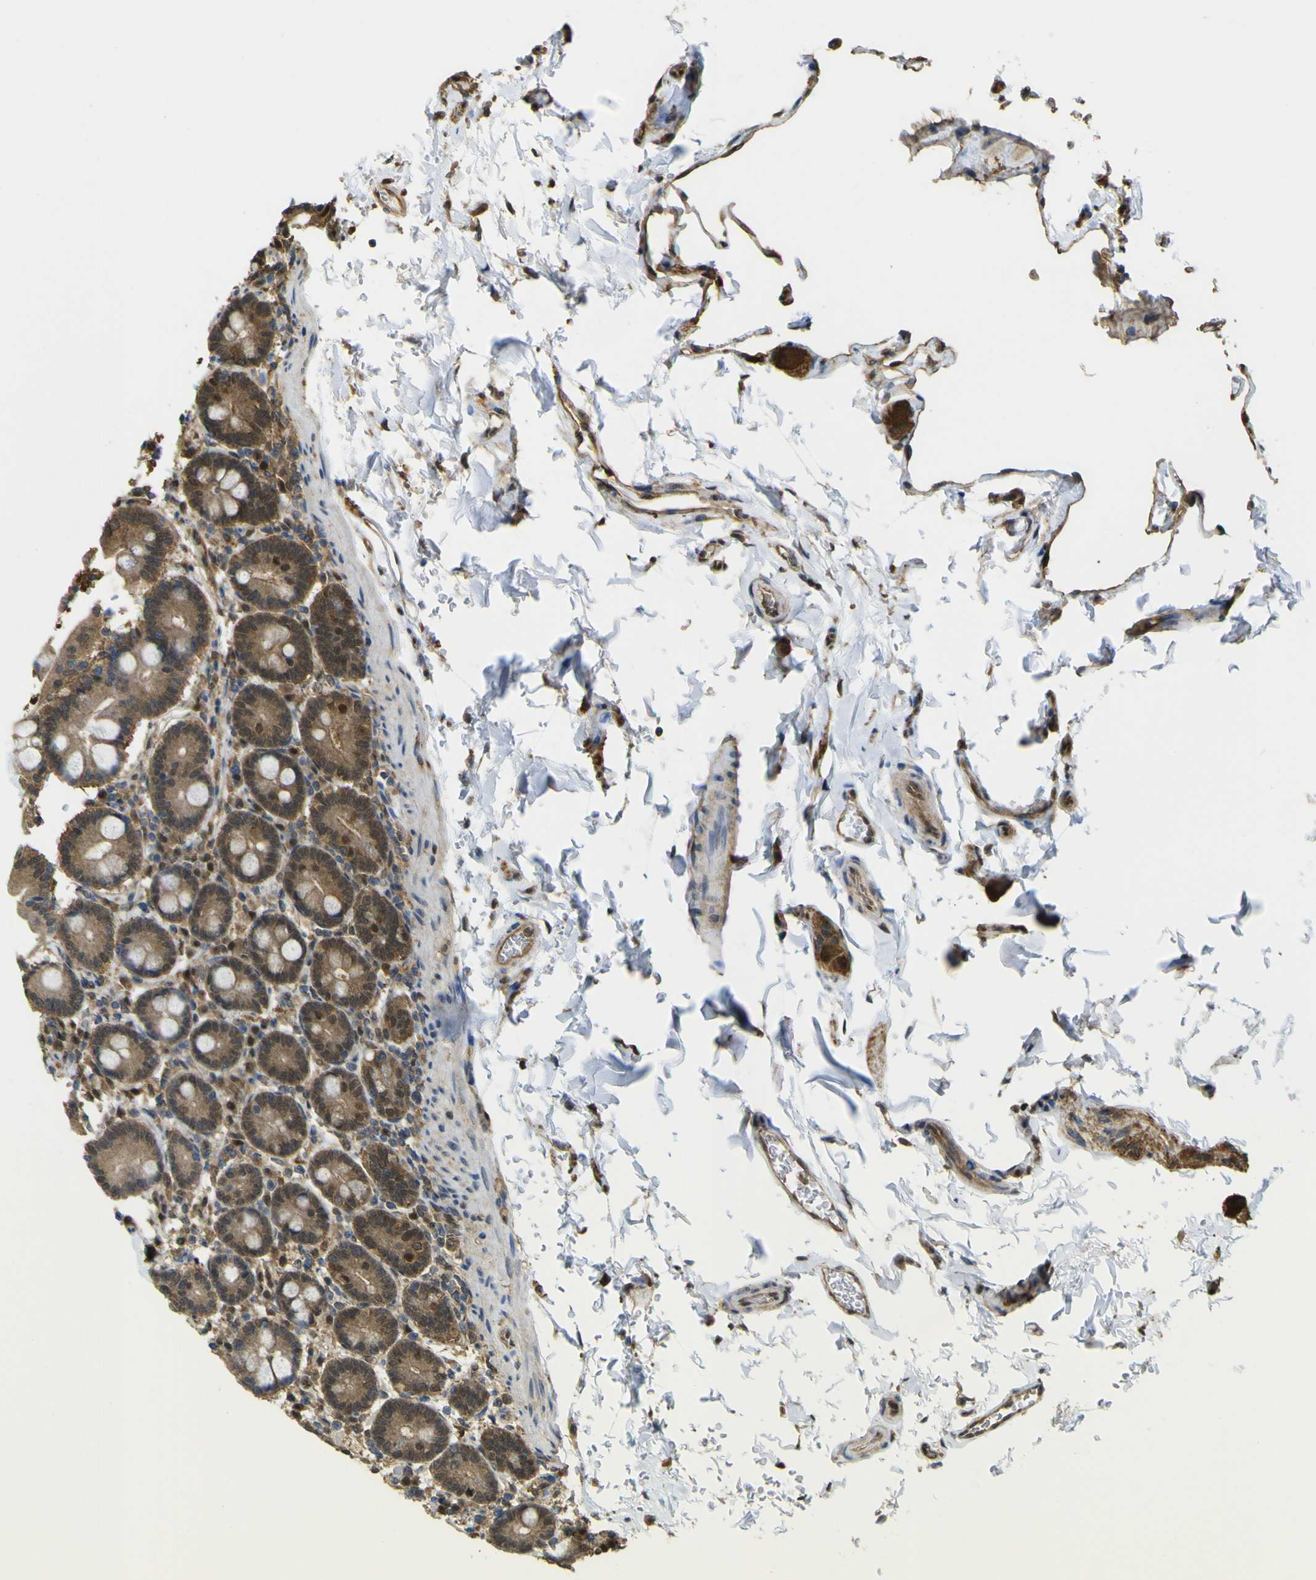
{"staining": {"intensity": "moderate", "quantity": ">75%", "location": "cytoplasmic/membranous,nuclear"}, "tissue": "duodenum", "cell_type": "Glandular cells", "image_type": "normal", "snomed": [{"axis": "morphology", "description": "Normal tissue, NOS"}, {"axis": "topography", "description": "Duodenum"}], "caption": "The histopathology image shows immunohistochemical staining of benign duodenum. There is moderate cytoplasmic/membranous,nuclear expression is appreciated in approximately >75% of glandular cells.", "gene": "YWHAG", "patient": {"sex": "male", "age": 54}}